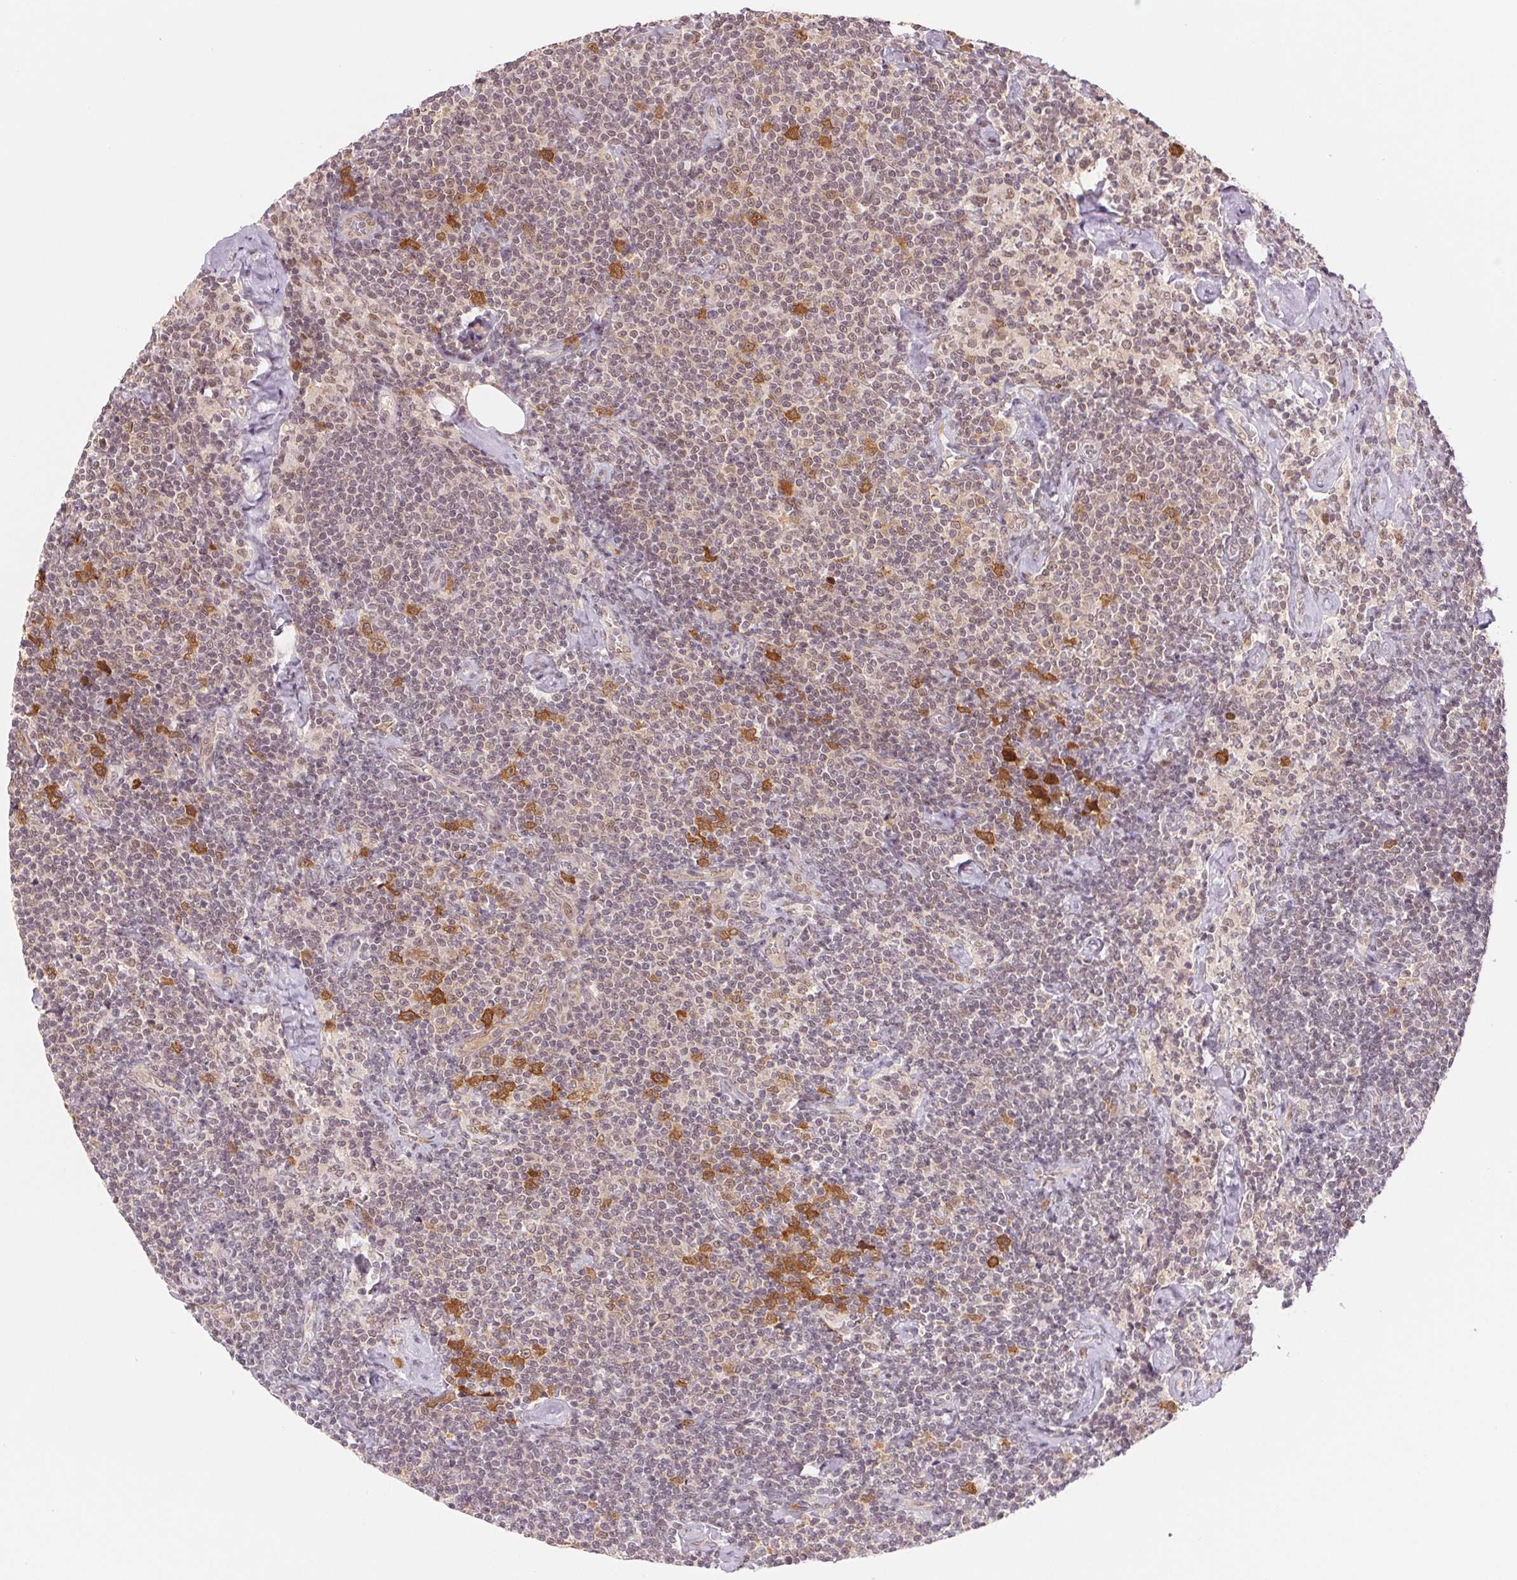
{"staining": {"intensity": "strong", "quantity": "<25%", "location": "cytoplasmic/membranous,nuclear"}, "tissue": "lymphoma", "cell_type": "Tumor cells", "image_type": "cancer", "snomed": [{"axis": "morphology", "description": "Malignant lymphoma, non-Hodgkin's type, Low grade"}, {"axis": "topography", "description": "Lymph node"}], "caption": "IHC micrograph of neoplastic tissue: human lymphoma stained using immunohistochemistry (IHC) shows medium levels of strong protein expression localized specifically in the cytoplasmic/membranous and nuclear of tumor cells, appearing as a cytoplasmic/membranous and nuclear brown color.", "gene": "DNAJB6", "patient": {"sex": "male", "age": 81}}